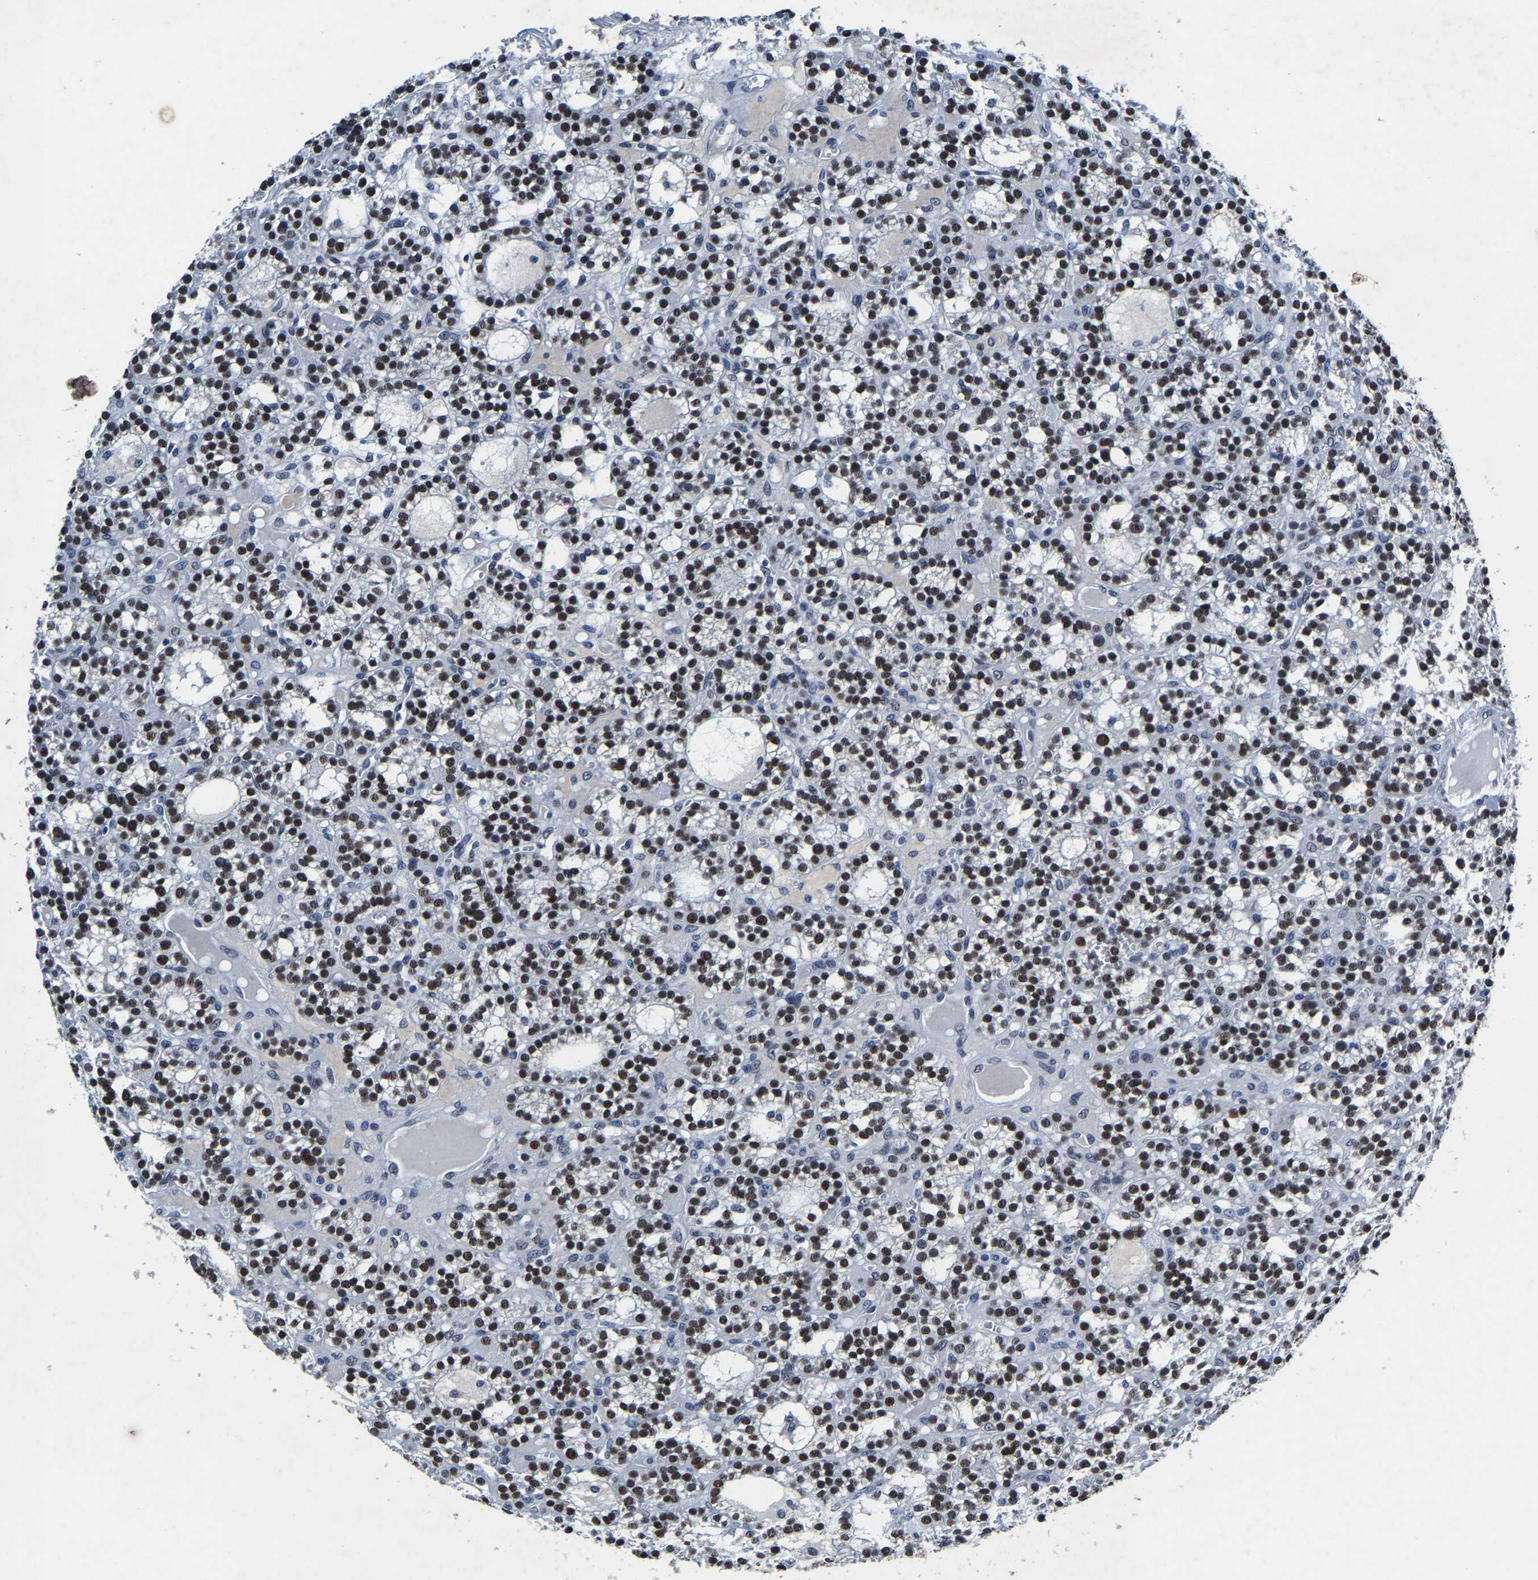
{"staining": {"intensity": "strong", "quantity": ">75%", "location": "nuclear"}, "tissue": "parathyroid gland", "cell_type": "Glandular cells", "image_type": "normal", "snomed": [{"axis": "morphology", "description": "Normal tissue, NOS"}, {"axis": "morphology", "description": "Adenoma, NOS"}, {"axis": "topography", "description": "Parathyroid gland"}], "caption": "Strong nuclear positivity is identified in about >75% of glandular cells in normal parathyroid gland.", "gene": "UBN2", "patient": {"sex": "female", "age": 58}}